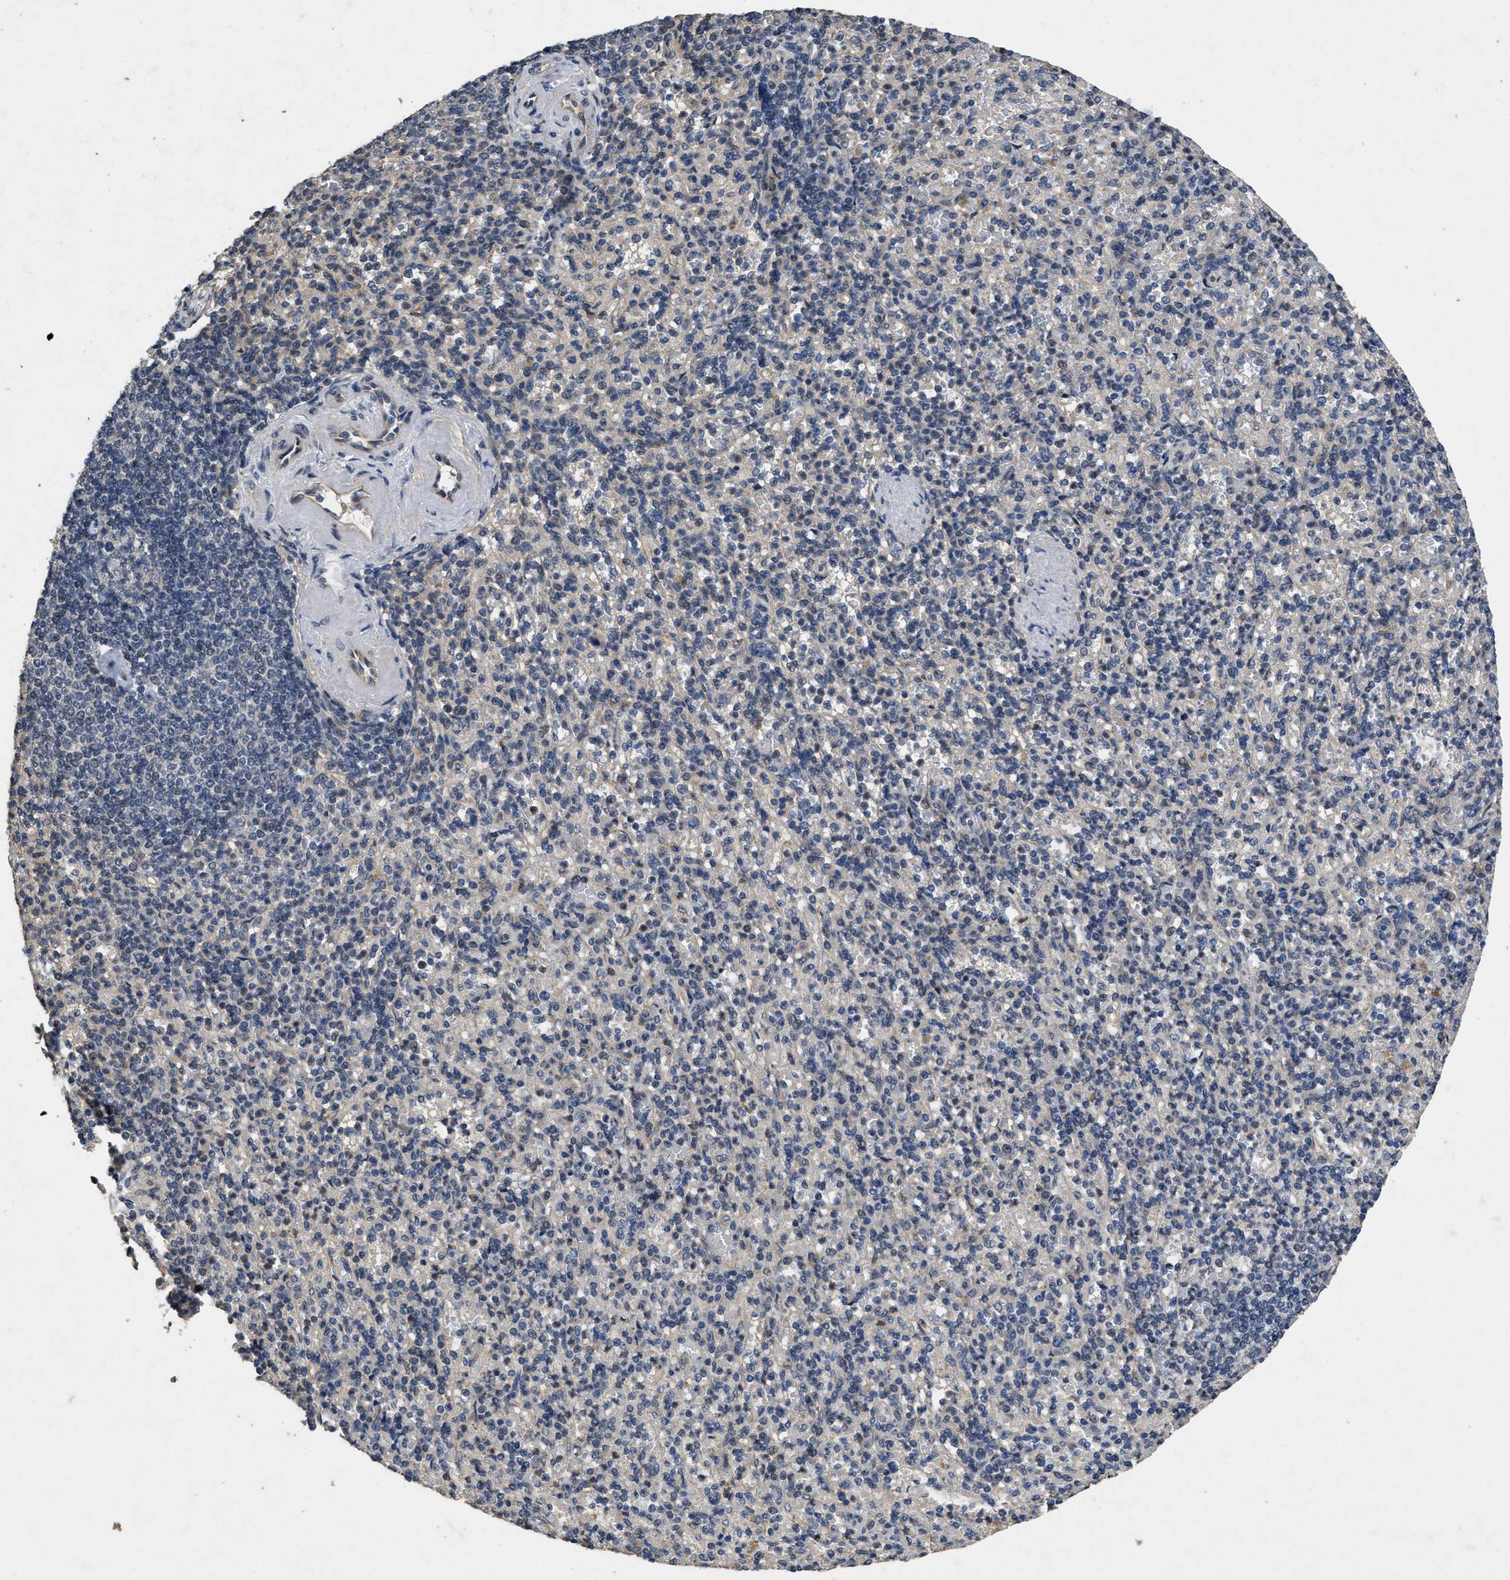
{"staining": {"intensity": "negative", "quantity": "none", "location": "none"}, "tissue": "spleen", "cell_type": "Cells in red pulp", "image_type": "normal", "snomed": [{"axis": "morphology", "description": "Normal tissue, NOS"}, {"axis": "topography", "description": "Spleen"}], "caption": "Immunohistochemistry photomicrograph of normal human spleen stained for a protein (brown), which shows no staining in cells in red pulp.", "gene": "PAPOLG", "patient": {"sex": "female", "age": 74}}